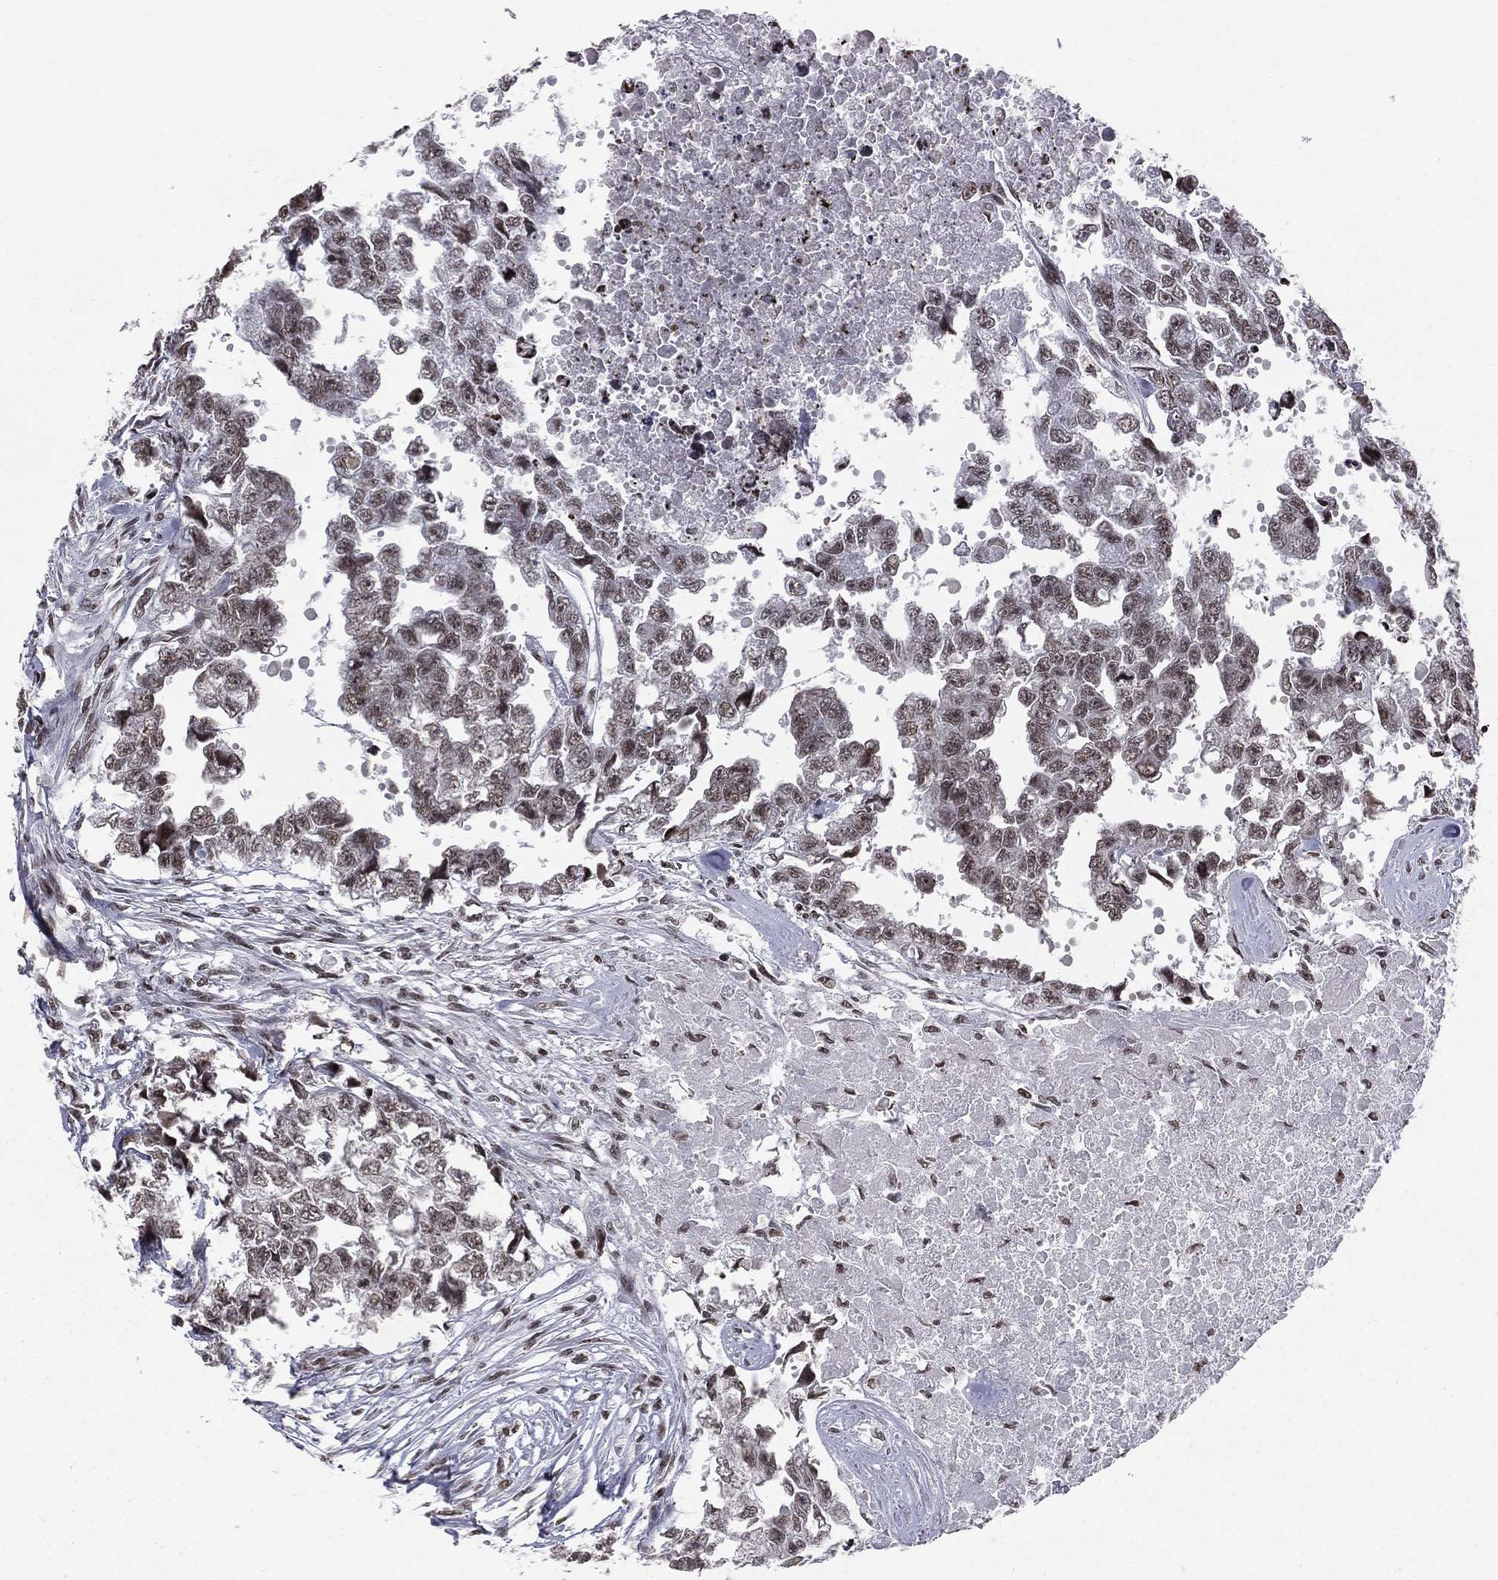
{"staining": {"intensity": "weak", "quantity": "<25%", "location": "nuclear"}, "tissue": "testis cancer", "cell_type": "Tumor cells", "image_type": "cancer", "snomed": [{"axis": "morphology", "description": "Carcinoma, Embryonal, NOS"}, {"axis": "morphology", "description": "Teratoma, malignant, NOS"}, {"axis": "topography", "description": "Testis"}], "caption": "Tumor cells are negative for protein expression in human testis embryonal carcinoma.", "gene": "RFX7", "patient": {"sex": "male", "age": 44}}